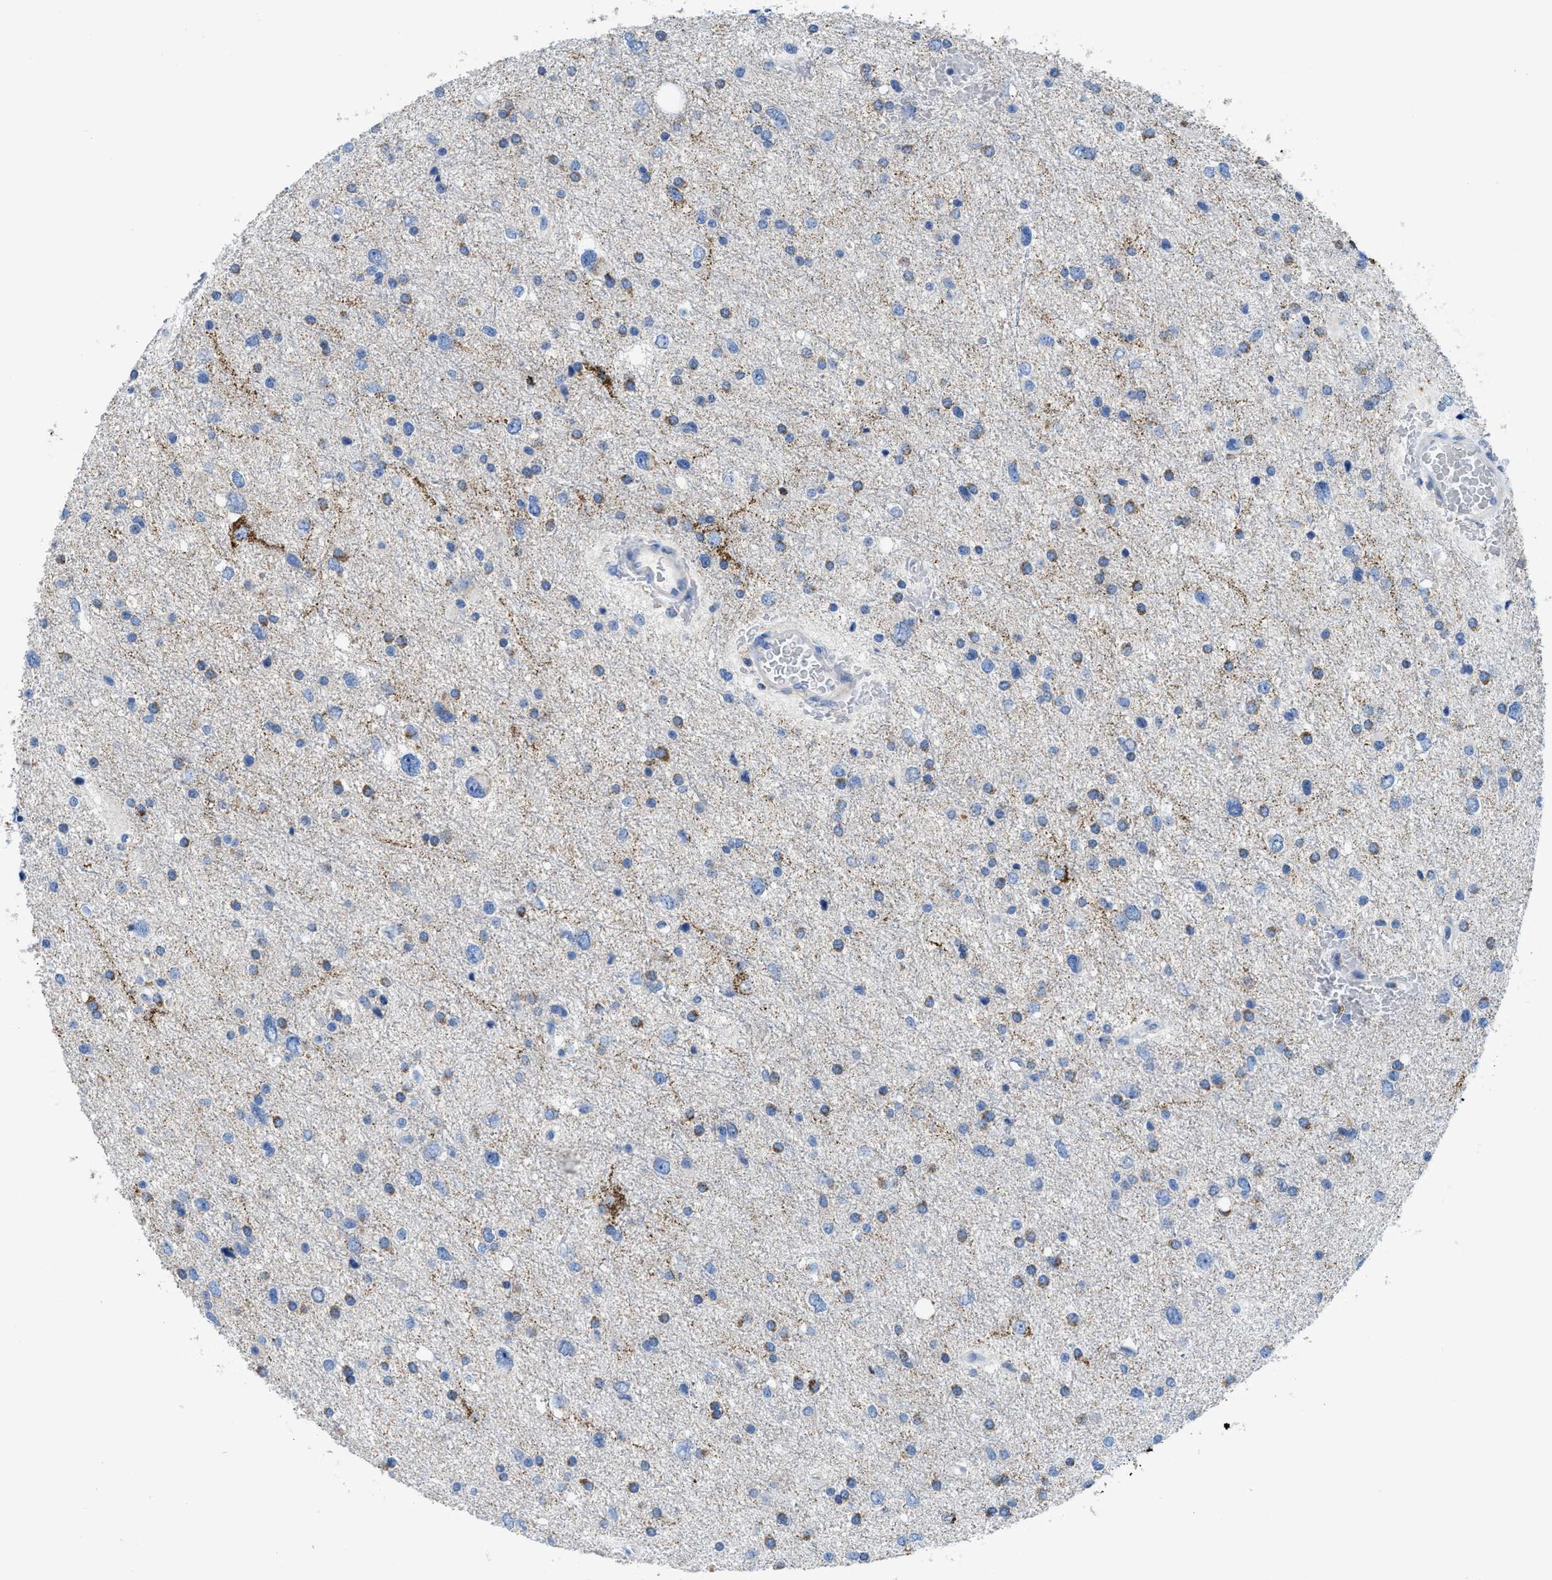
{"staining": {"intensity": "moderate", "quantity": "<25%", "location": "cytoplasmic/membranous"}, "tissue": "glioma", "cell_type": "Tumor cells", "image_type": "cancer", "snomed": [{"axis": "morphology", "description": "Glioma, malignant, Low grade"}, {"axis": "topography", "description": "Brain"}], "caption": "Glioma stained for a protein (brown) exhibits moderate cytoplasmic/membranous positive staining in approximately <25% of tumor cells.", "gene": "SLC25A13", "patient": {"sex": "female", "age": 37}}